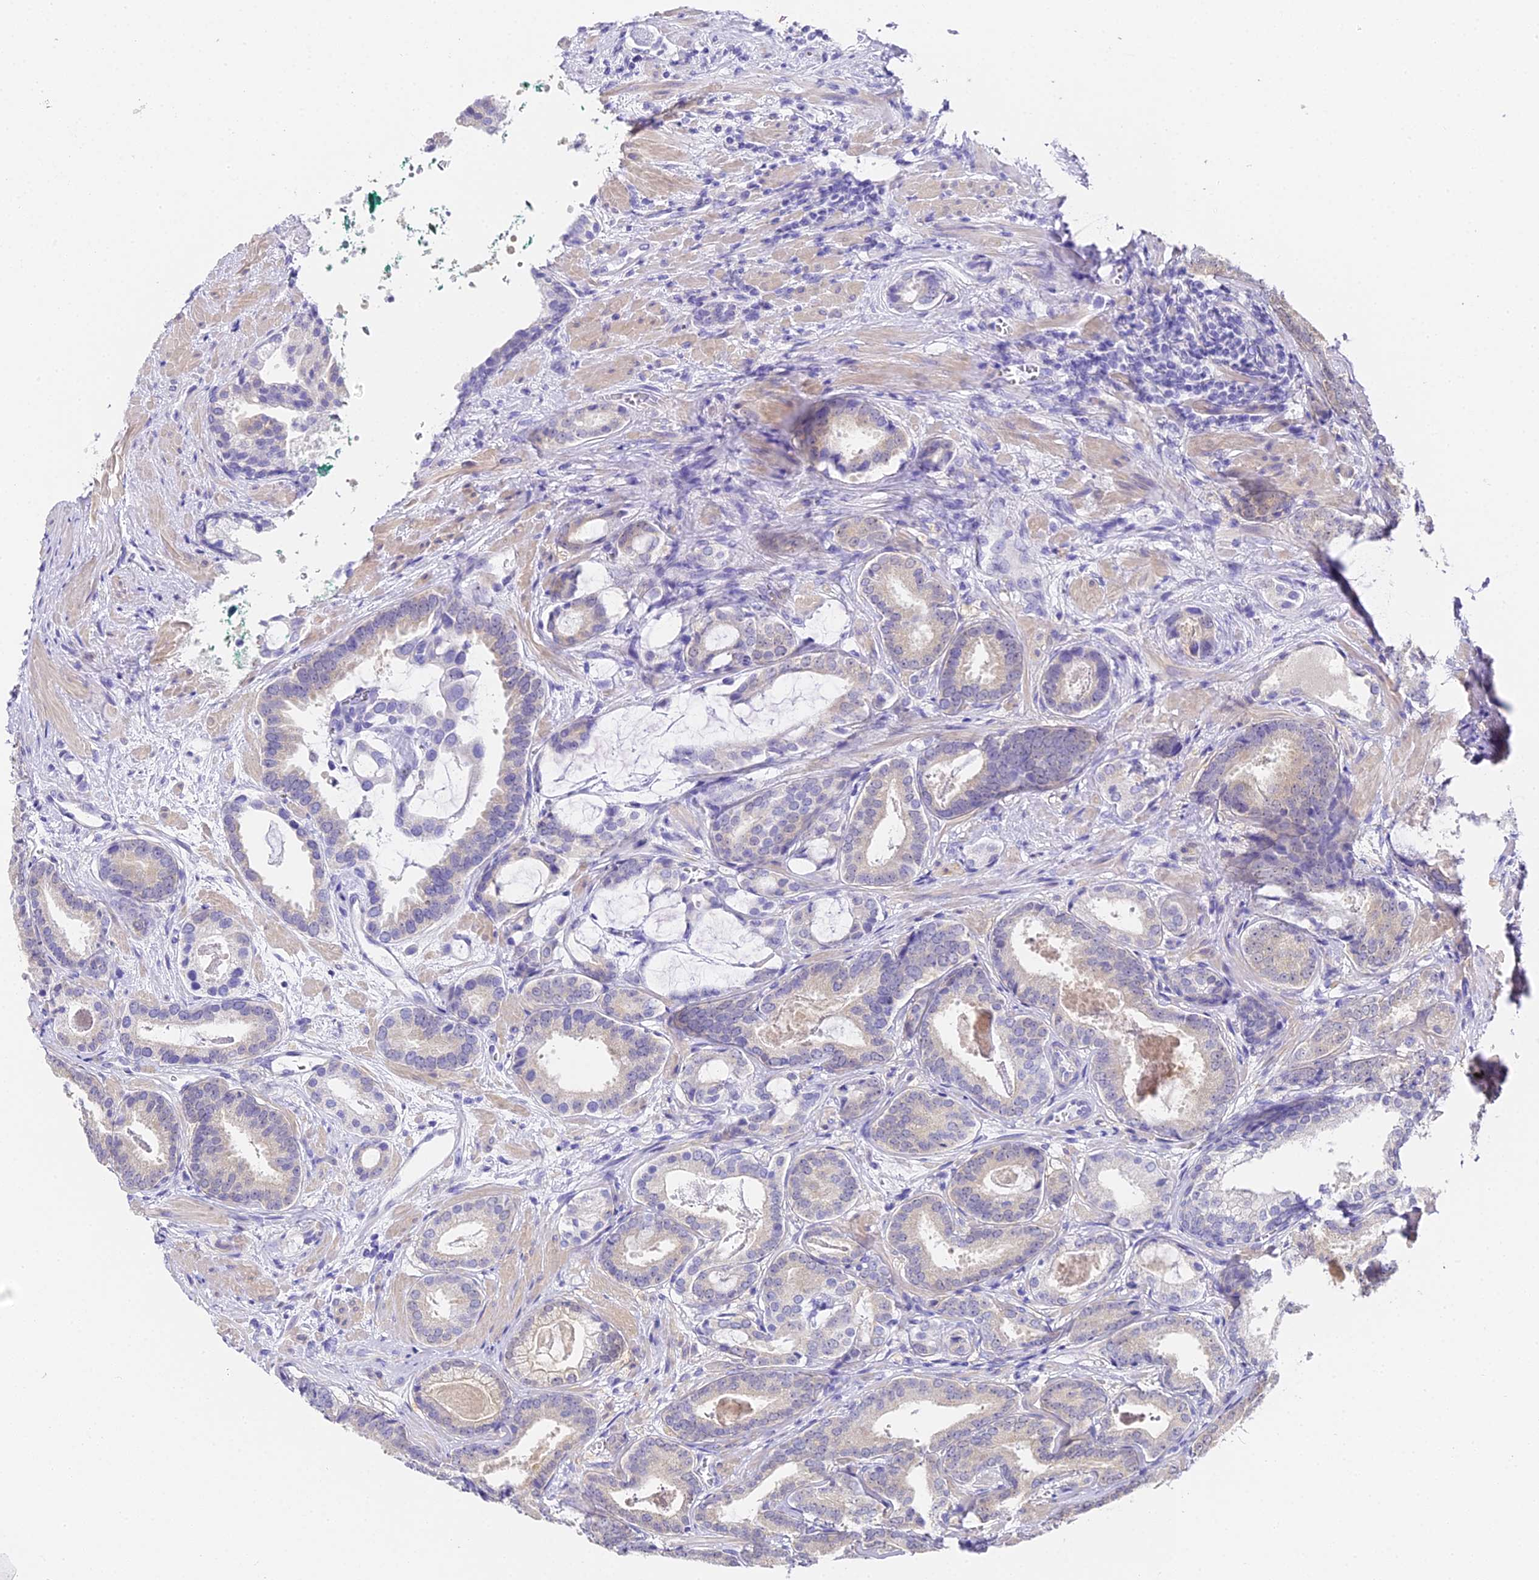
{"staining": {"intensity": "negative", "quantity": "none", "location": "none"}, "tissue": "prostate cancer", "cell_type": "Tumor cells", "image_type": "cancer", "snomed": [{"axis": "morphology", "description": "Adenocarcinoma, High grade"}, {"axis": "topography", "description": "Prostate"}], "caption": "There is no significant staining in tumor cells of high-grade adenocarcinoma (prostate).", "gene": "ABHD14A-ACY1", "patient": {"sex": "male", "age": 60}}